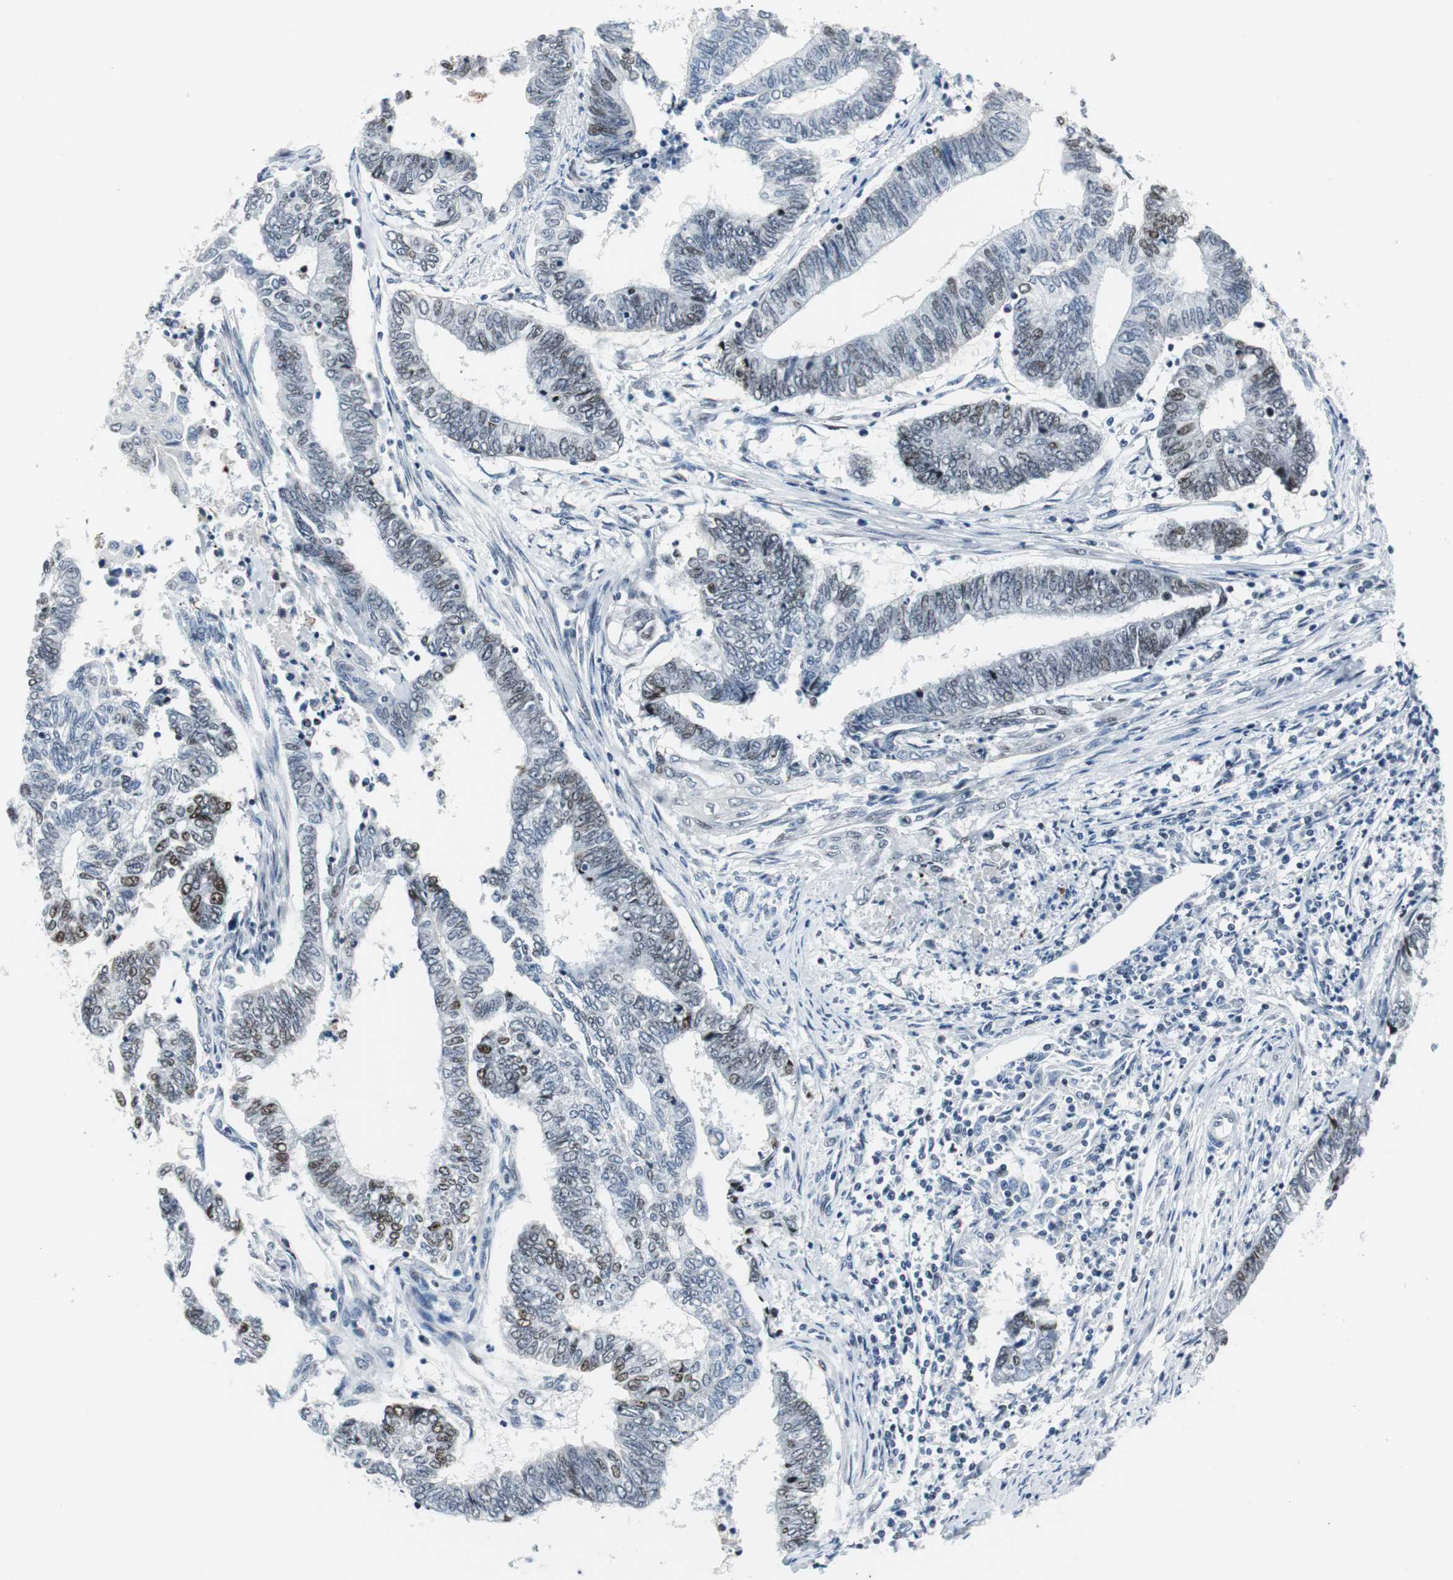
{"staining": {"intensity": "weak", "quantity": "25%-75%", "location": "nuclear"}, "tissue": "endometrial cancer", "cell_type": "Tumor cells", "image_type": "cancer", "snomed": [{"axis": "morphology", "description": "Adenocarcinoma, NOS"}, {"axis": "topography", "description": "Uterus"}, {"axis": "topography", "description": "Endometrium"}], "caption": "A photomicrograph of human endometrial adenocarcinoma stained for a protein demonstrates weak nuclear brown staining in tumor cells. (brown staining indicates protein expression, while blue staining denotes nuclei).", "gene": "MTA1", "patient": {"sex": "female", "age": 70}}